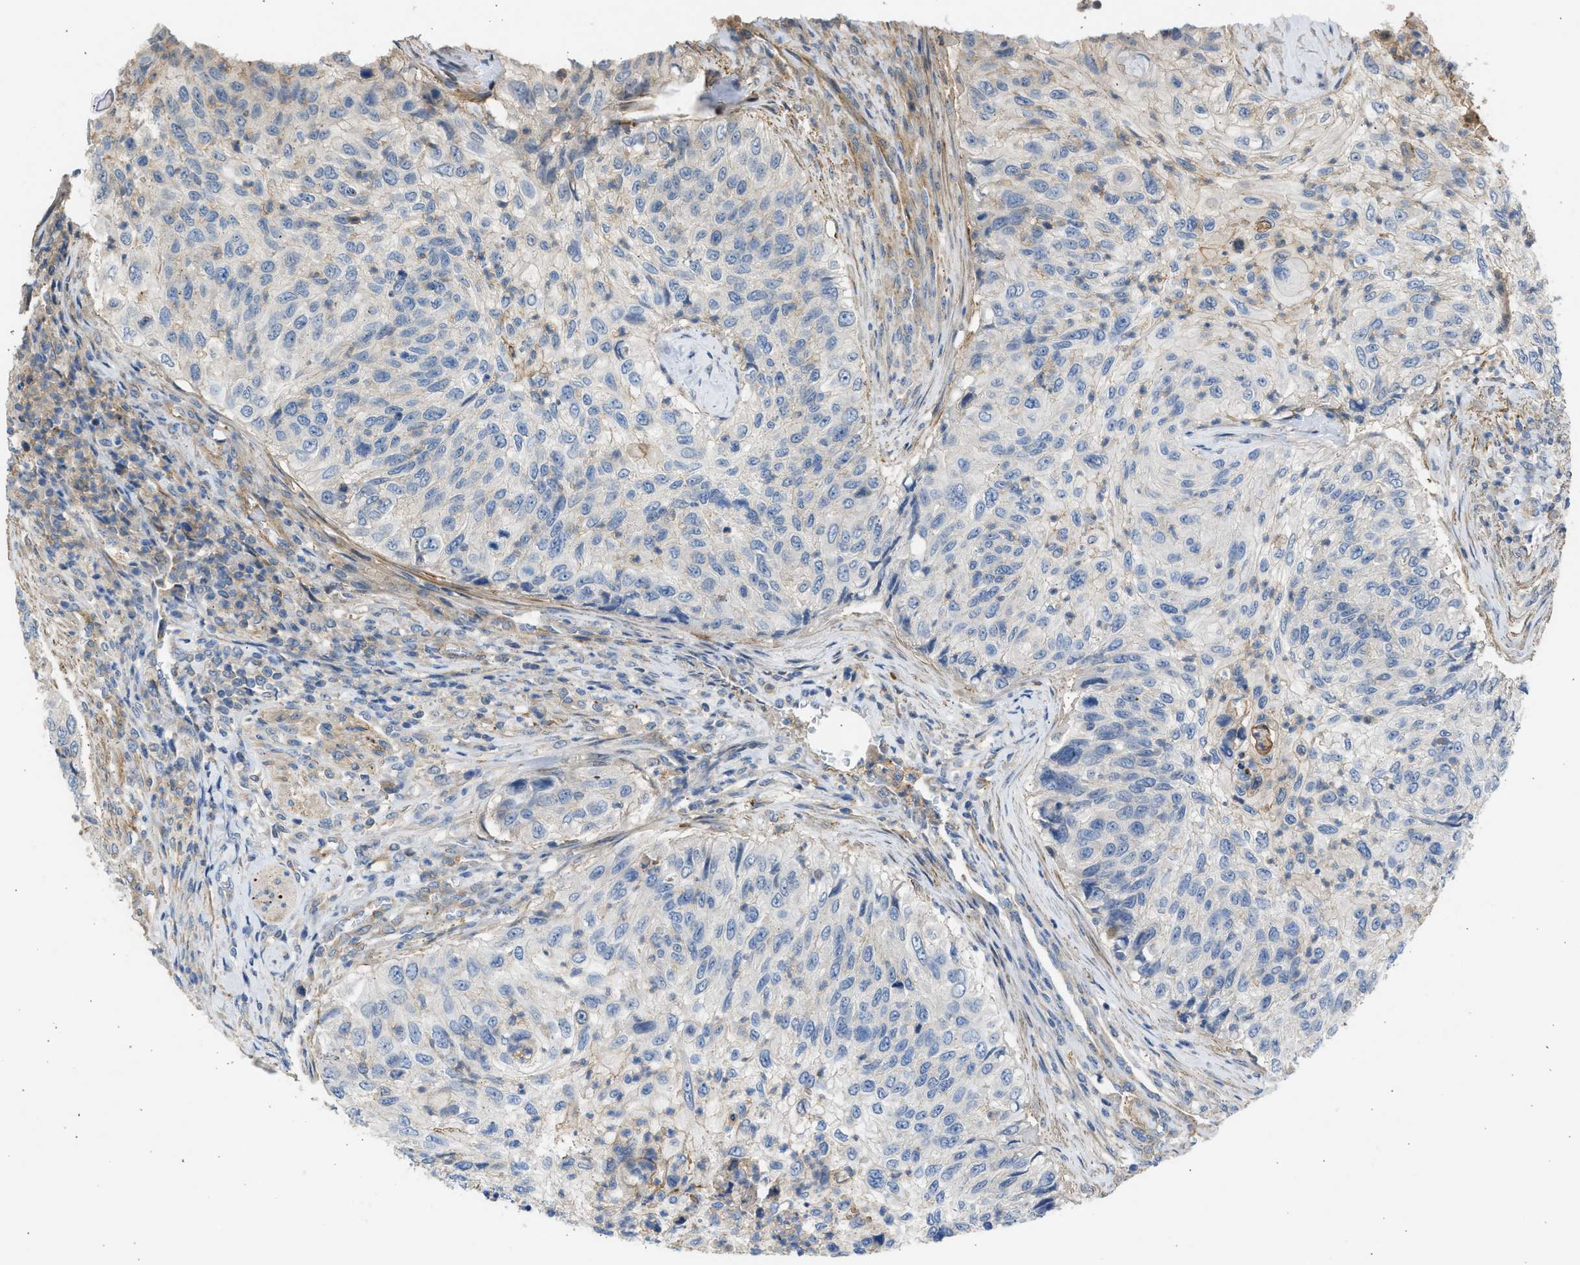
{"staining": {"intensity": "negative", "quantity": "none", "location": "none"}, "tissue": "urothelial cancer", "cell_type": "Tumor cells", "image_type": "cancer", "snomed": [{"axis": "morphology", "description": "Urothelial carcinoma, High grade"}, {"axis": "topography", "description": "Urinary bladder"}], "caption": "High-grade urothelial carcinoma stained for a protein using immunohistochemistry (IHC) reveals no staining tumor cells.", "gene": "PCNX3", "patient": {"sex": "female", "age": 60}}